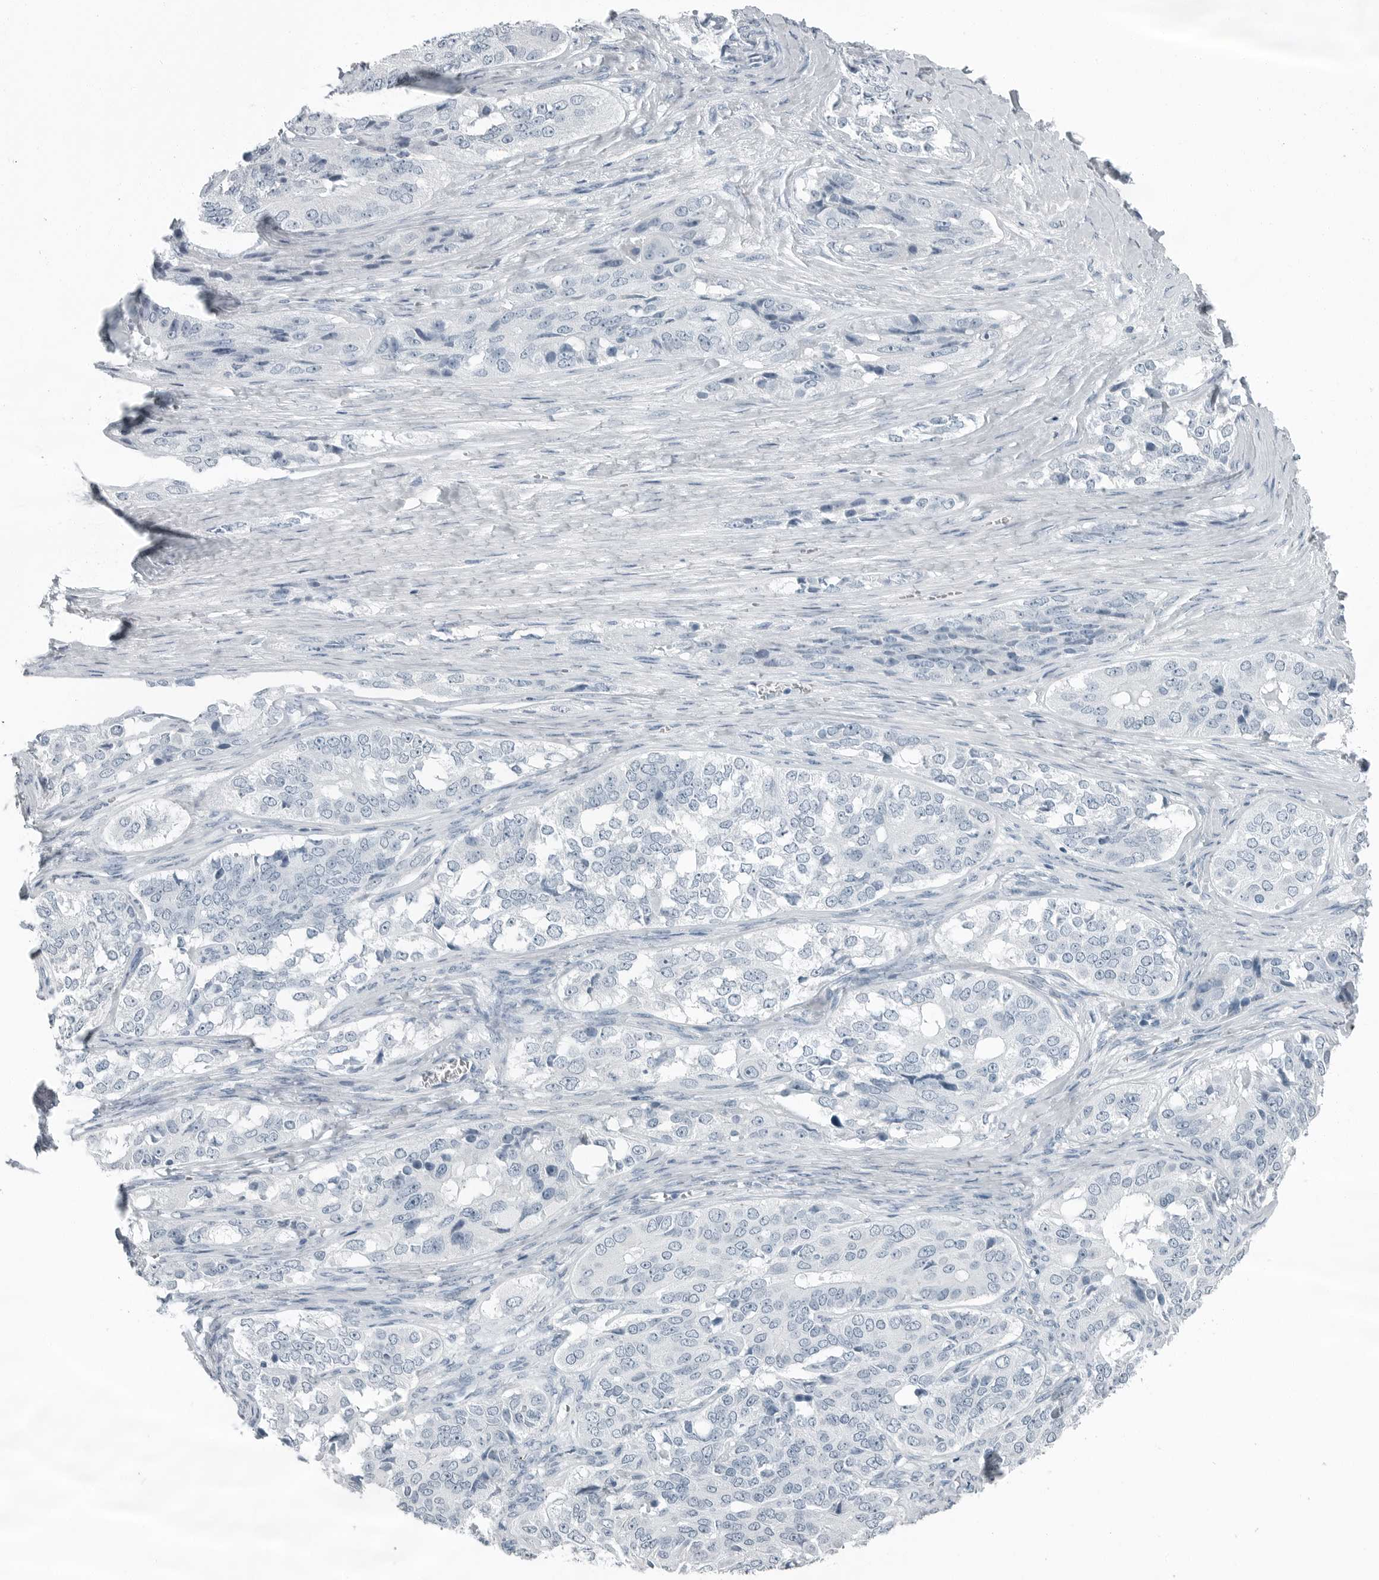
{"staining": {"intensity": "negative", "quantity": "none", "location": "none"}, "tissue": "ovarian cancer", "cell_type": "Tumor cells", "image_type": "cancer", "snomed": [{"axis": "morphology", "description": "Carcinoma, endometroid"}, {"axis": "topography", "description": "Ovary"}], "caption": "A high-resolution photomicrograph shows immunohistochemistry staining of endometroid carcinoma (ovarian), which exhibits no significant expression in tumor cells.", "gene": "FABP6", "patient": {"sex": "female", "age": 51}}